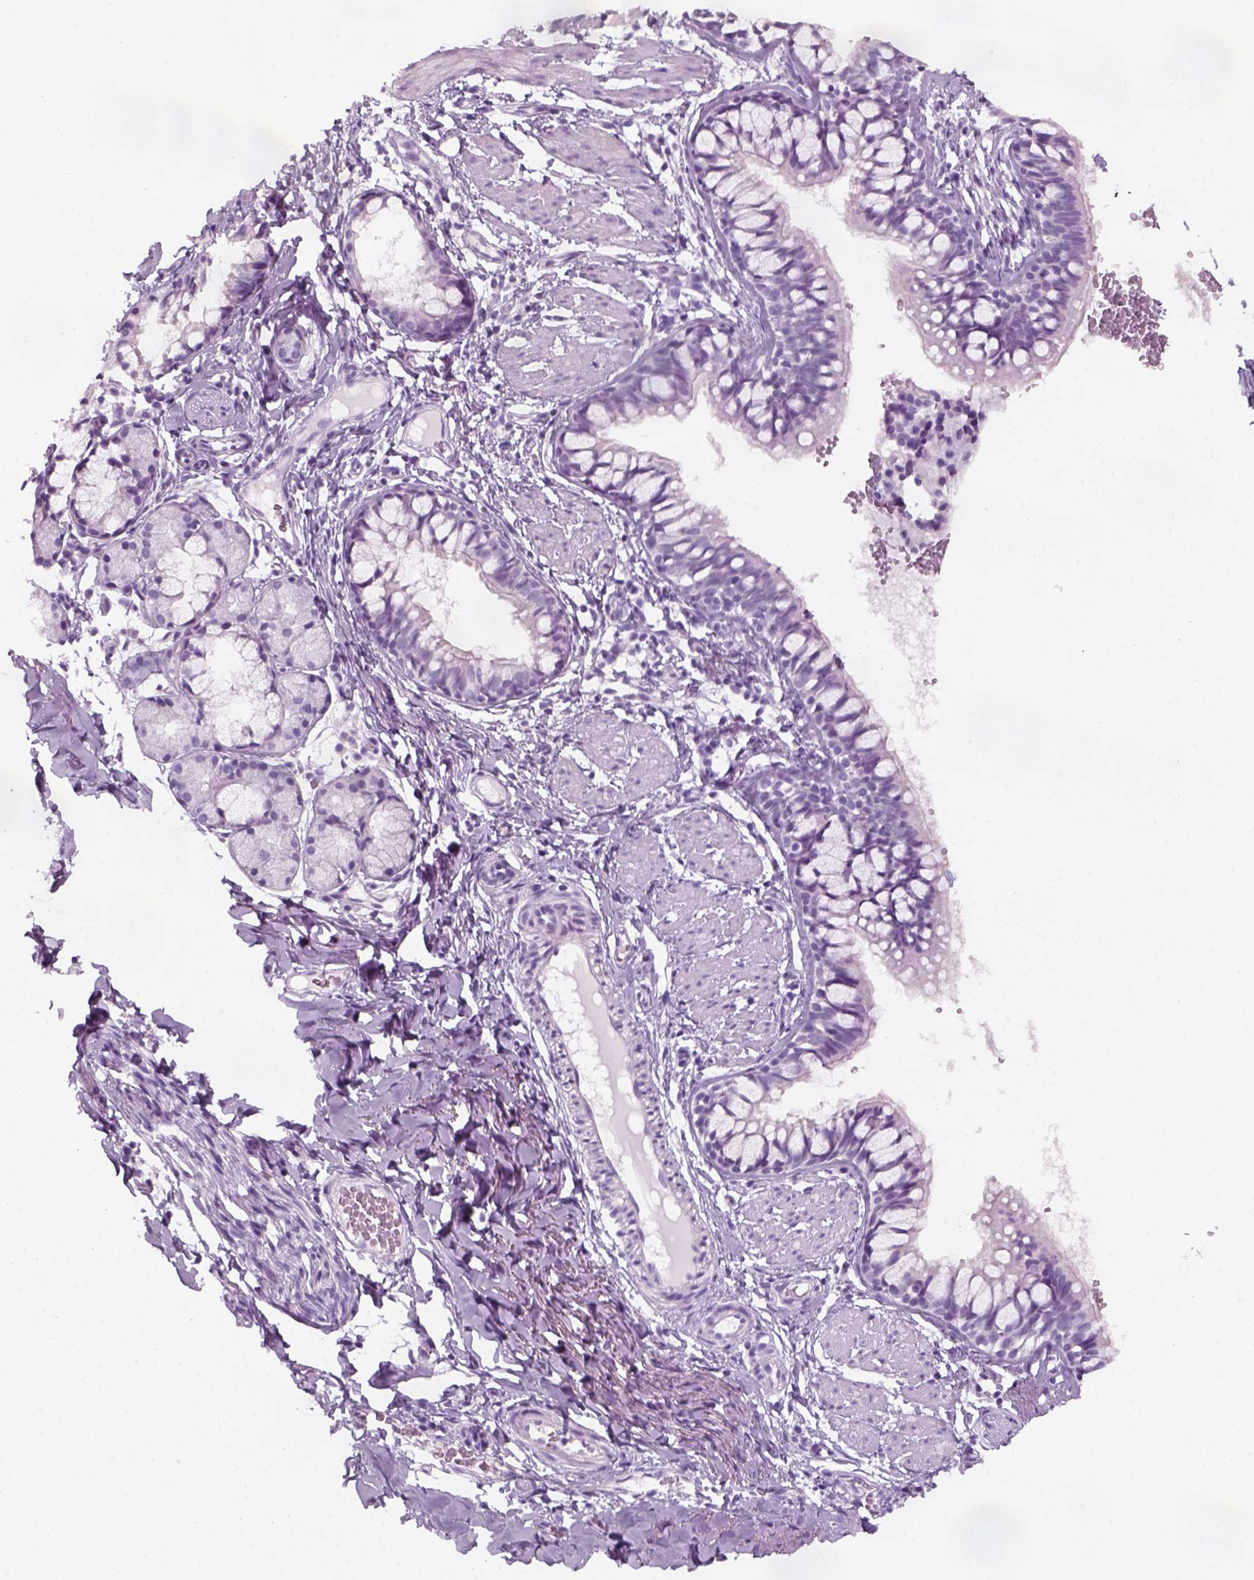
{"staining": {"intensity": "negative", "quantity": "none", "location": "none"}, "tissue": "bronchus", "cell_type": "Respiratory epithelial cells", "image_type": "normal", "snomed": [{"axis": "morphology", "description": "Normal tissue, NOS"}, {"axis": "topography", "description": "Bronchus"}], "caption": "Immunohistochemistry image of benign bronchus: bronchus stained with DAB exhibits no significant protein positivity in respiratory epithelial cells.", "gene": "KRTAP11", "patient": {"sex": "male", "age": 1}}